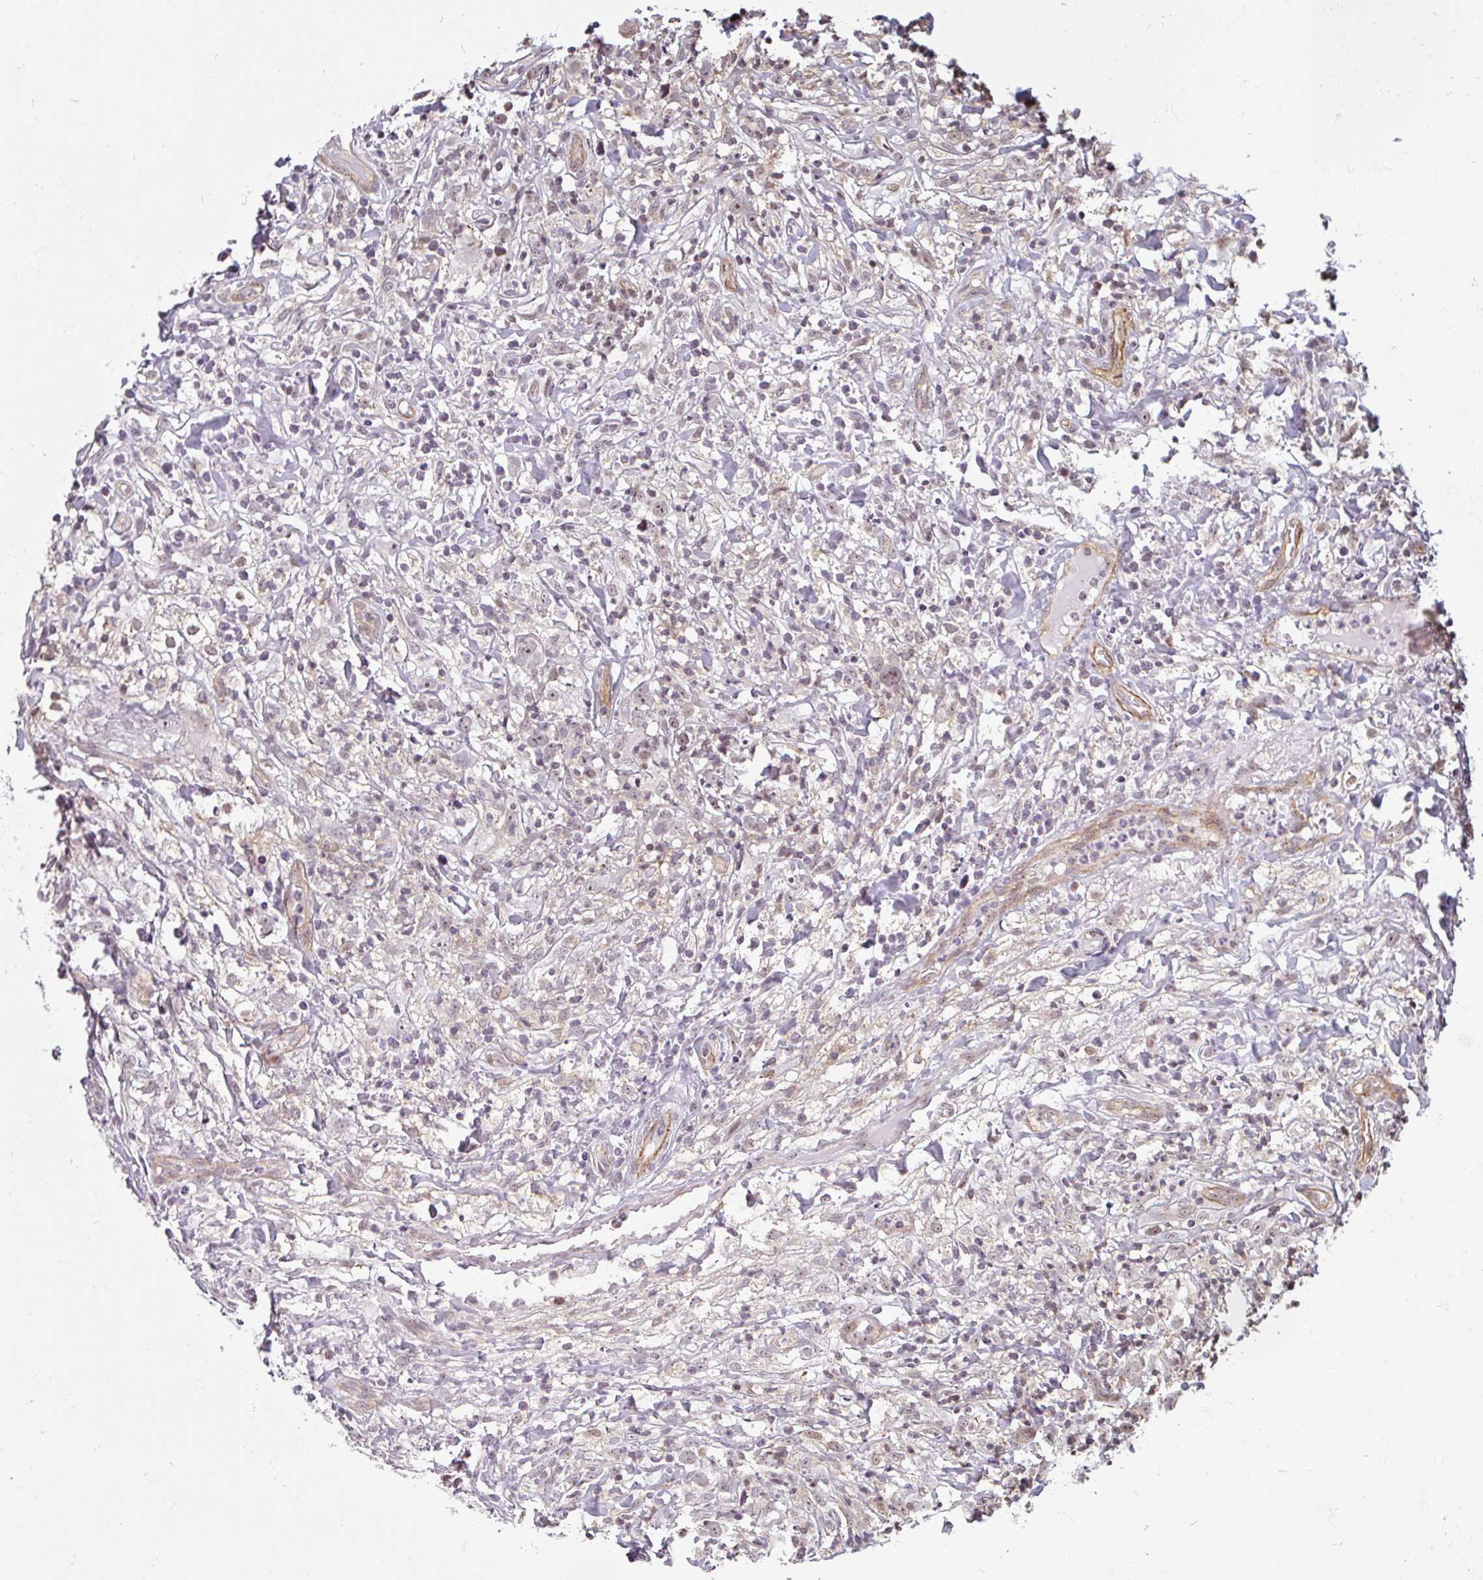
{"staining": {"intensity": "negative", "quantity": "none", "location": "none"}, "tissue": "lymphoma", "cell_type": "Tumor cells", "image_type": "cancer", "snomed": [{"axis": "morphology", "description": "Hodgkin's disease, NOS"}, {"axis": "topography", "description": "No Tissue"}], "caption": "An IHC image of Hodgkin's disease is shown. There is no staining in tumor cells of Hodgkin's disease.", "gene": "ZNF689", "patient": {"sex": "female", "age": 21}}